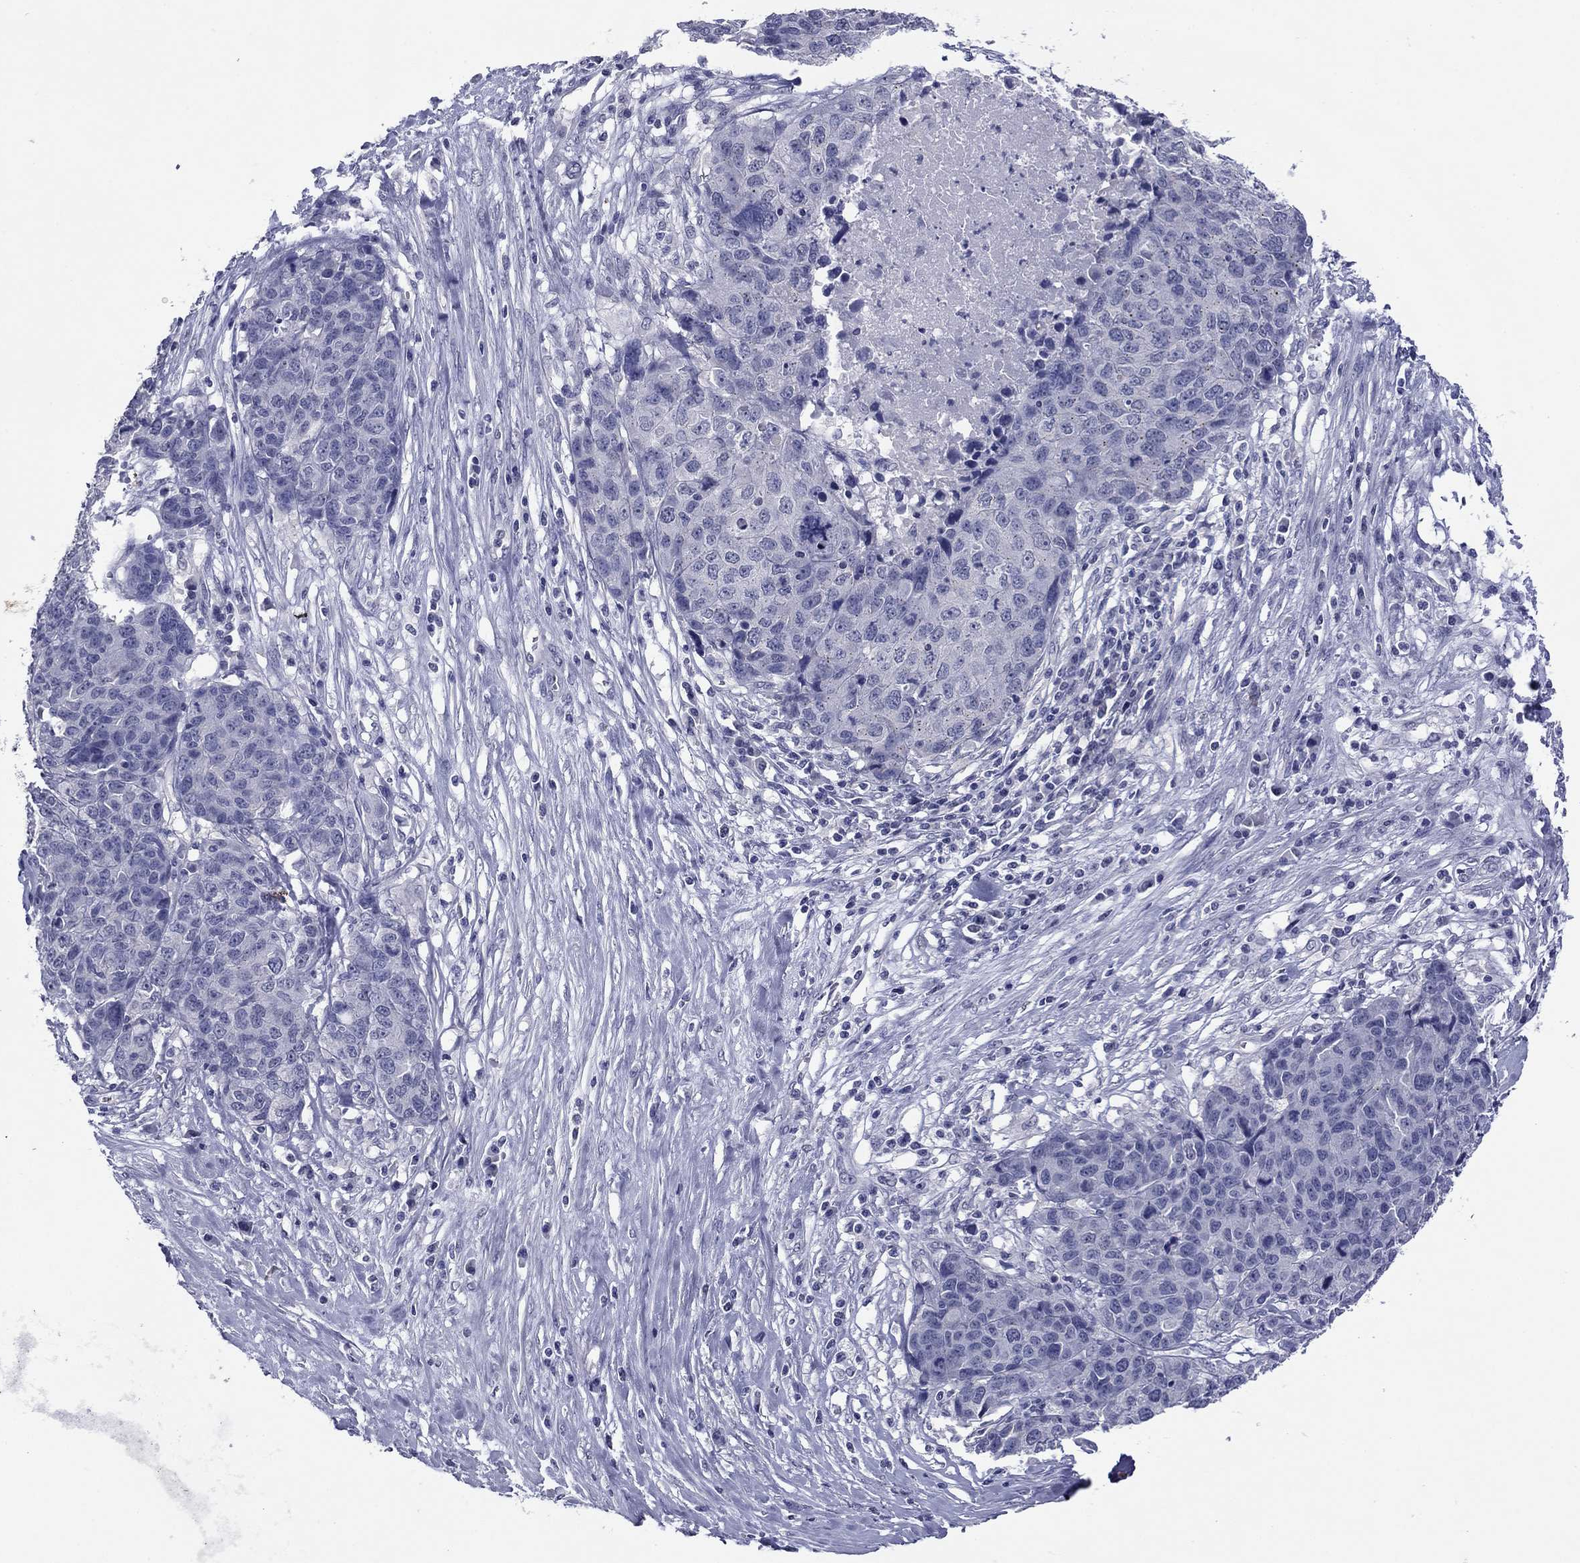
{"staining": {"intensity": "negative", "quantity": "none", "location": "none"}, "tissue": "ovarian cancer", "cell_type": "Tumor cells", "image_type": "cancer", "snomed": [{"axis": "morphology", "description": "Cystadenocarcinoma, serous, NOS"}, {"axis": "topography", "description": "Ovary"}], "caption": "Photomicrograph shows no protein positivity in tumor cells of ovarian cancer tissue. (Brightfield microscopy of DAB immunohistochemistry at high magnification).", "gene": "HAO1", "patient": {"sex": "female", "age": 87}}